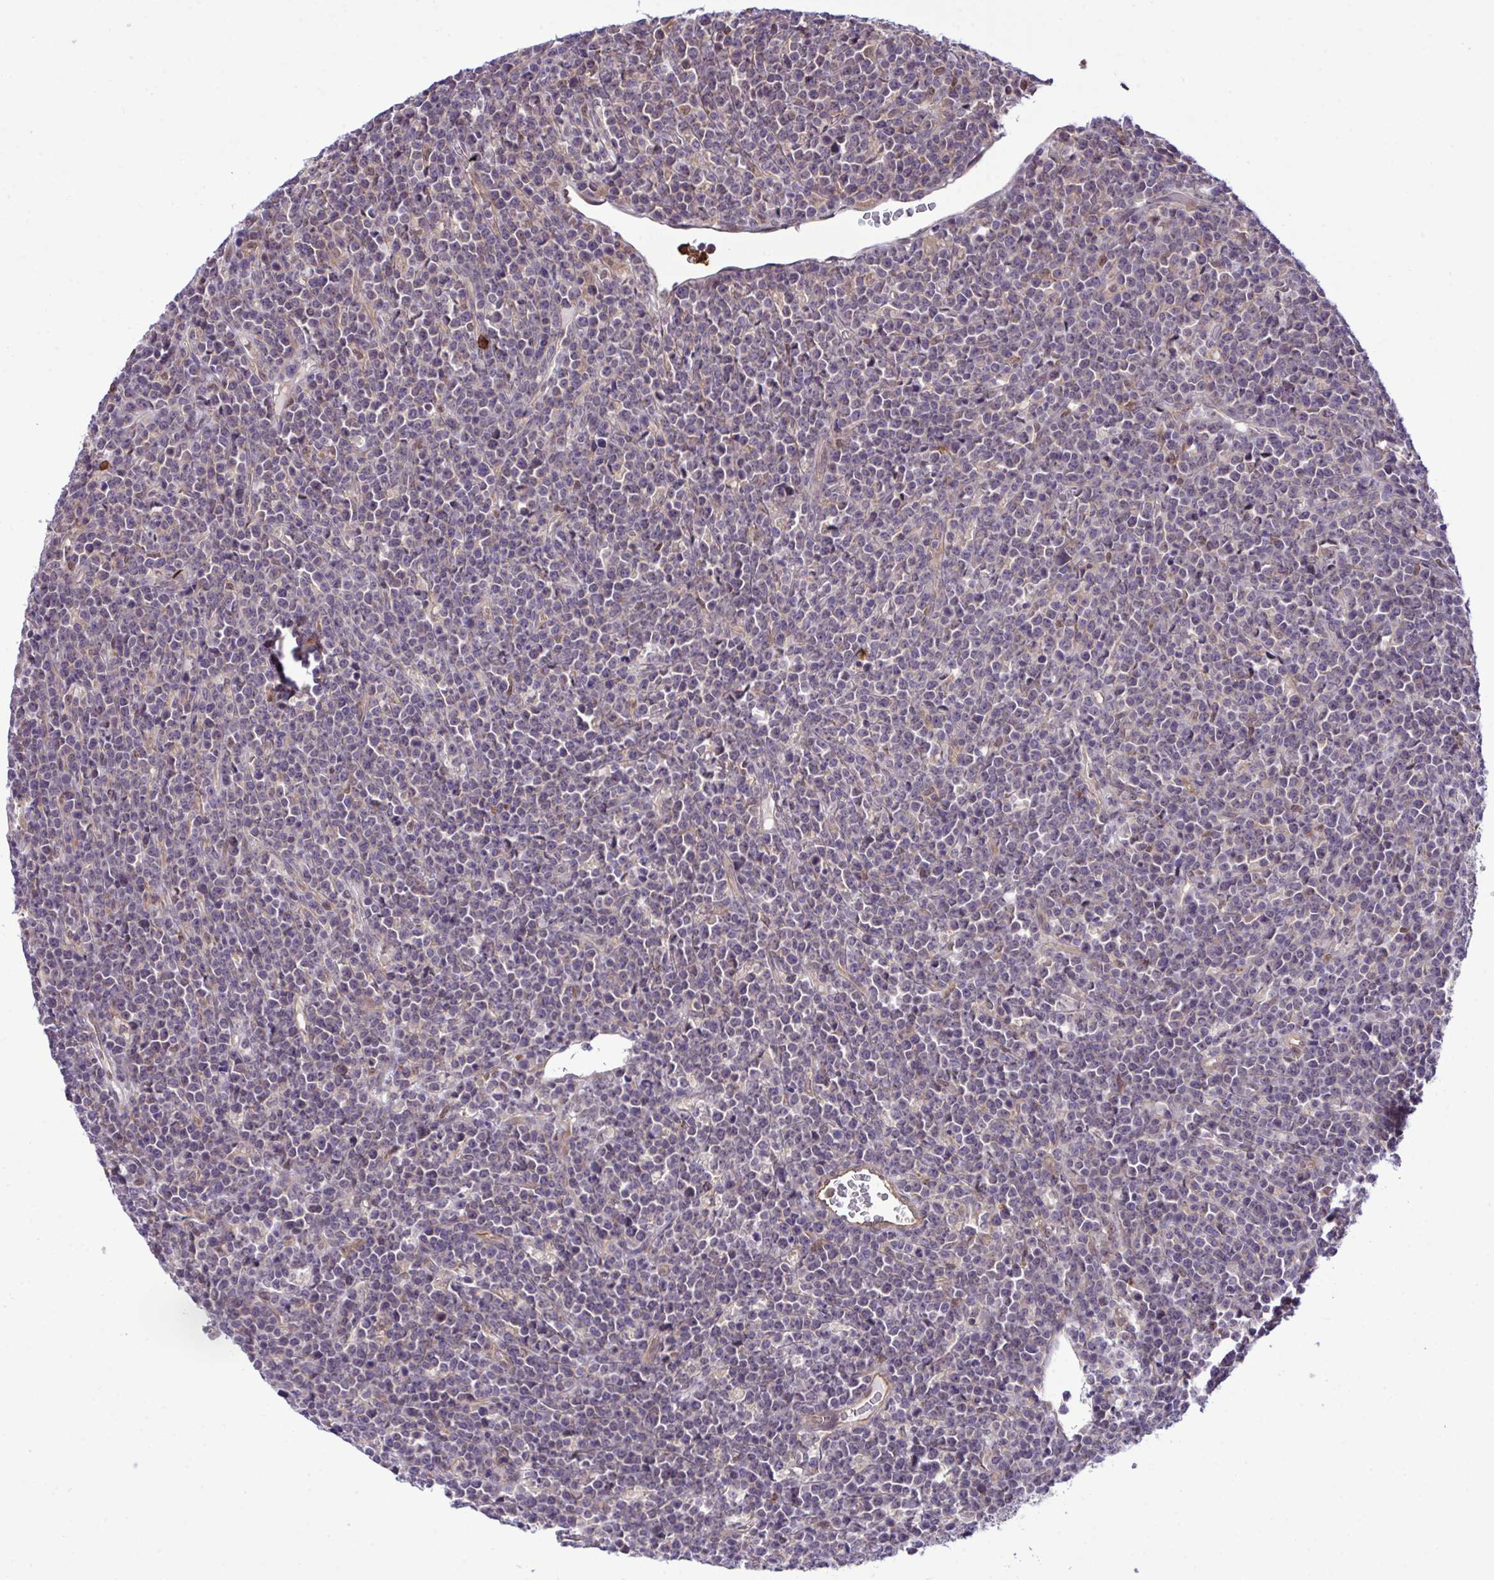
{"staining": {"intensity": "negative", "quantity": "none", "location": "none"}, "tissue": "lymphoma", "cell_type": "Tumor cells", "image_type": "cancer", "snomed": [{"axis": "morphology", "description": "Malignant lymphoma, non-Hodgkin's type, High grade"}, {"axis": "topography", "description": "Ovary"}], "caption": "DAB (3,3'-diaminobenzidine) immunohistochemical staining of human malignant lymphoma, non-Hodgkin's type (high-grade) reveals no significant expression in tumor cells. The staining was performed using DAB to visualize the protein expression in brown, while the nuclei were stained in blue with hematoxylin (Magnification: 20x).", "gene": "CMPK1", "patient": {"sex": "female", "age": 56}}